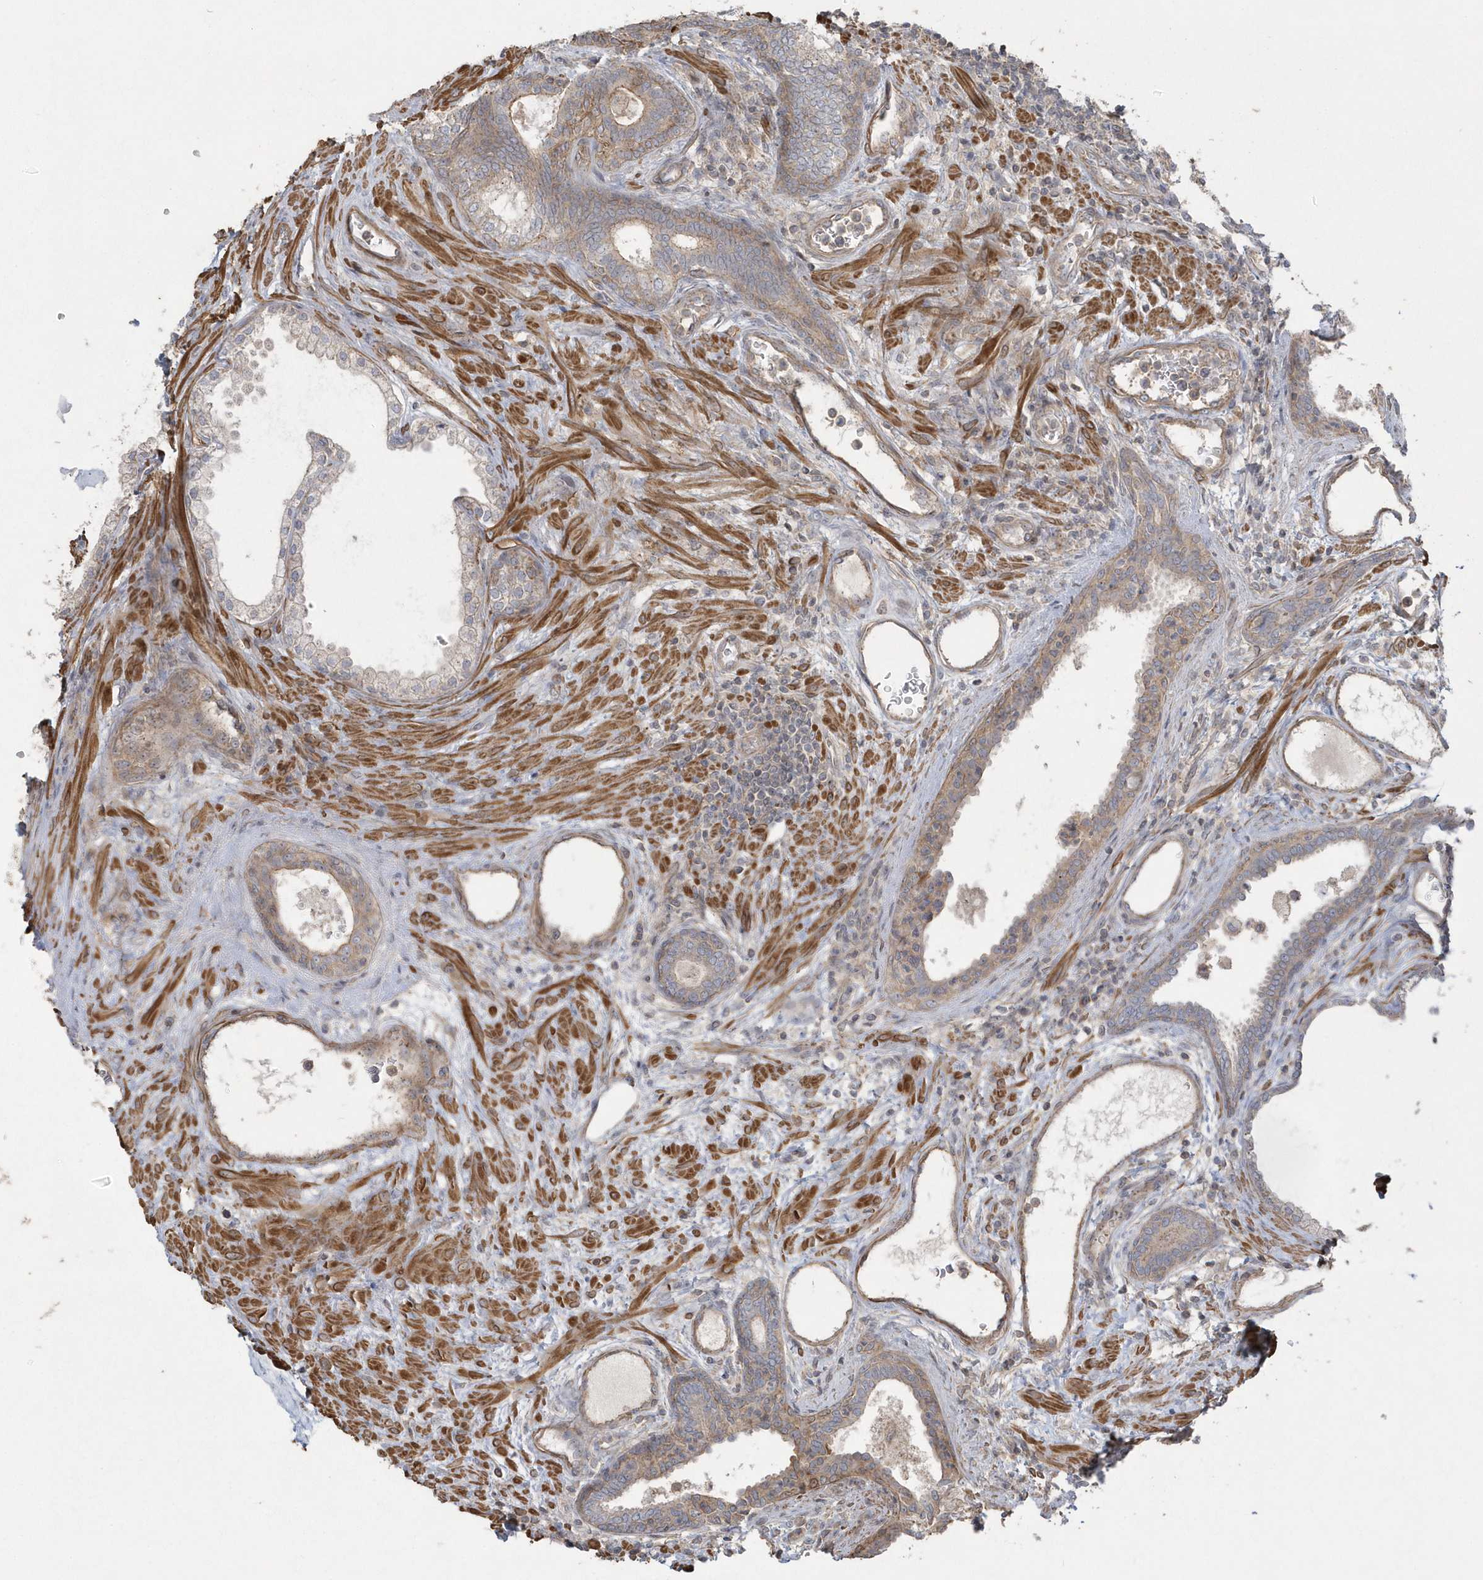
{"staining": {"intensity": "weak", "quantity": "25%-75%", "location": "cytoplasmic/membranous"}, "tissue": "prostate", "cell_type": "Glandular cells", "image_type": "normal", "snomed": [{"axis": "morphology", "description": "Normal tissue, NOS"}, {"axis": "topography", "description": "Prostate"}], "caption": "Prostate was stained to show a protein in brown. There is low levels of weak cytoplasmic/membranous positivity in about 25%-75% of glandular cells. (Stains: DAB in brown, nuclei in blue, Microscopy: brightfield microscopy at high magnification).", "gene": "ARMC8", "patient": {"sex": "male", "age": 76}}